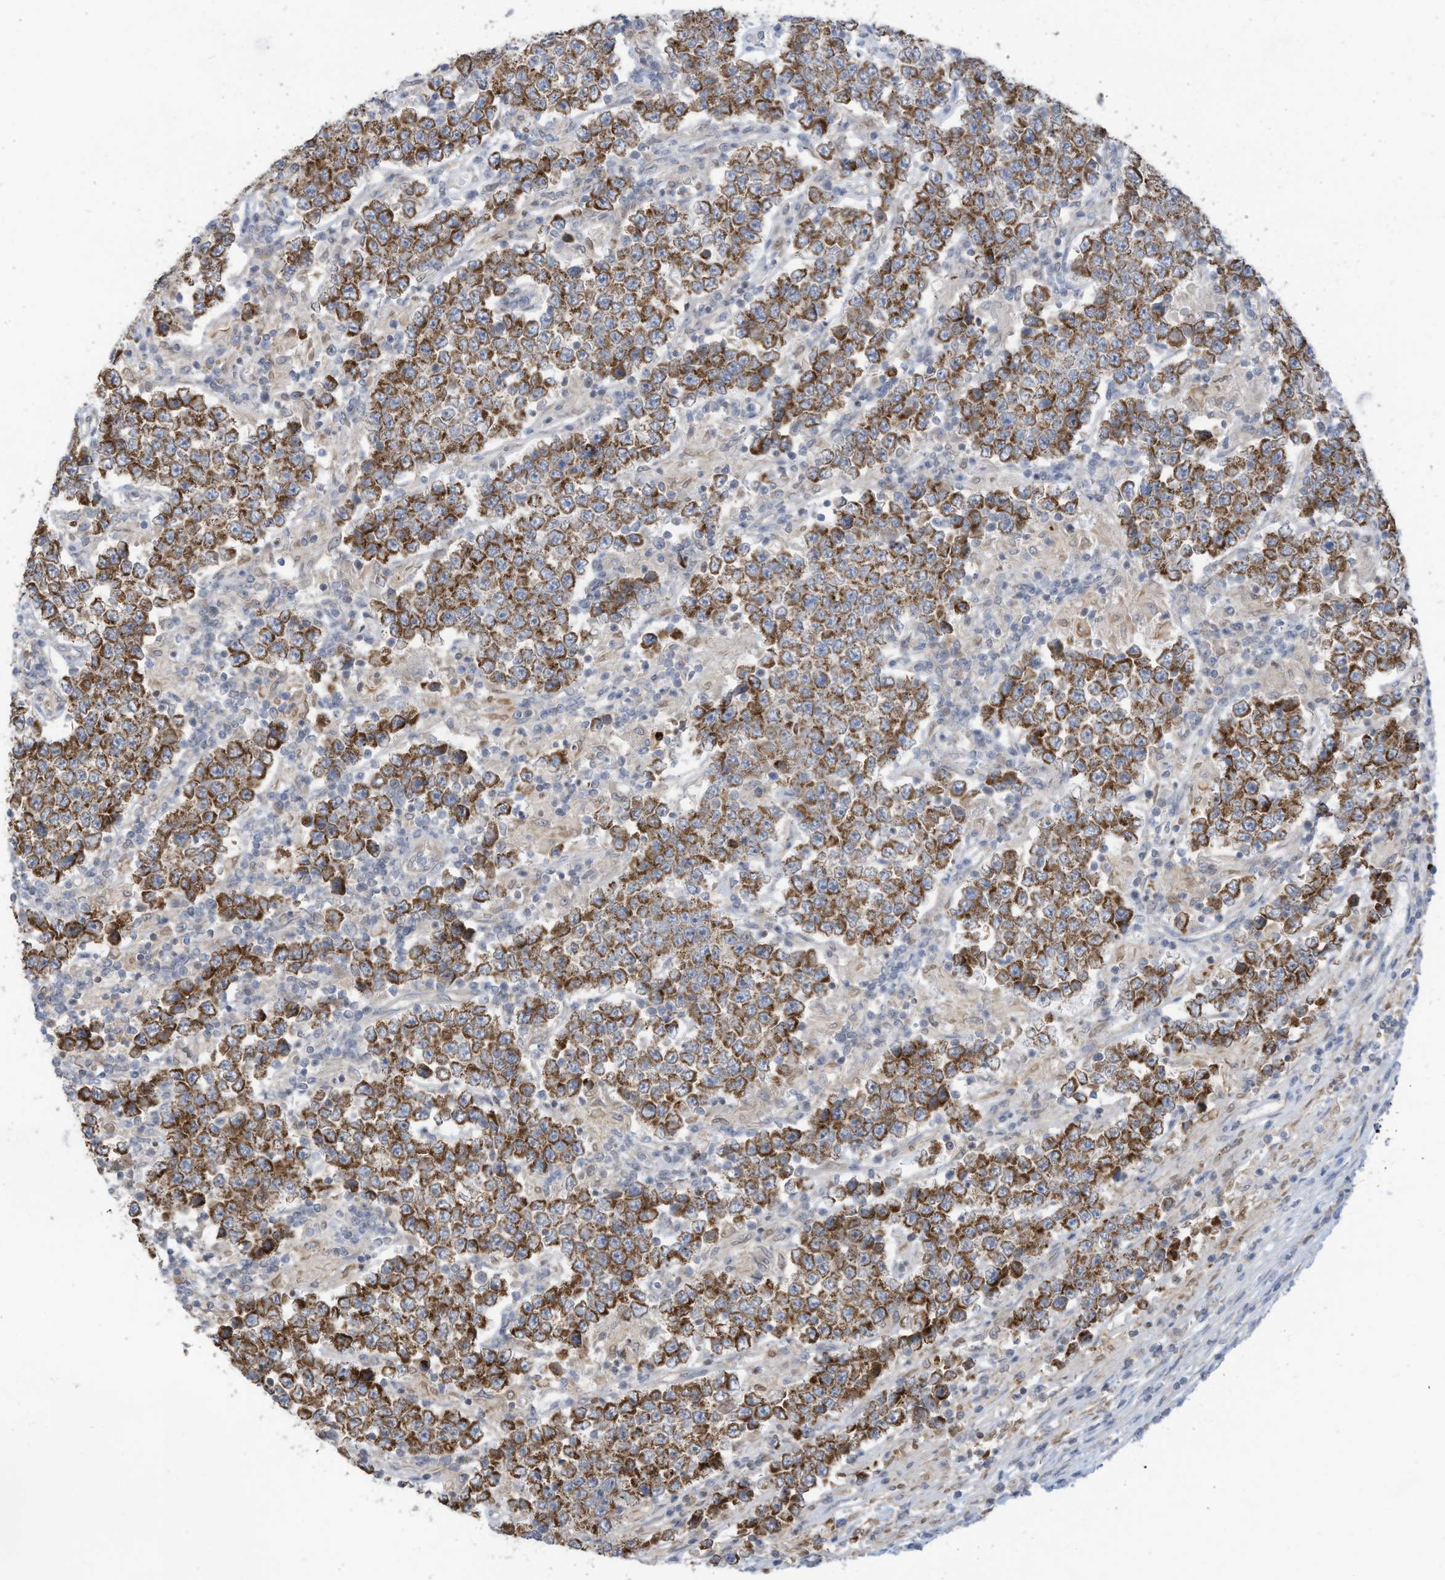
{"staining": {"intensity": "moderate", "quantity": ">75%", "location": "cytoplasmic/membranous"}, "tissue": "testis cancer", "cell_type": "Tumor cells", "image_type": "cancer", "snomed": [{"axis": "morphology", "description": "Normal tissue, NOS"}, {"axis": "morphology", "description": "Urothelial carcinoma, High grade"}, {"axis": "morphology", "description": "Seminoma, NOS"}, {"axis": "morphology", "description": "Carcinoma, Embryonal, NOS"}, {"axis": "topography", "description": "Urinary bladder"}, {"axis": "topography", "description": "Testis"}], "caption": "Testis cancer stained with a brown dye exhibits moderate cytoplasmic/membranous positive staining in approximately >75% of tumor cells.", "gene": "SCGB1D2", "patient": {"sex": "male", "age": 41}}